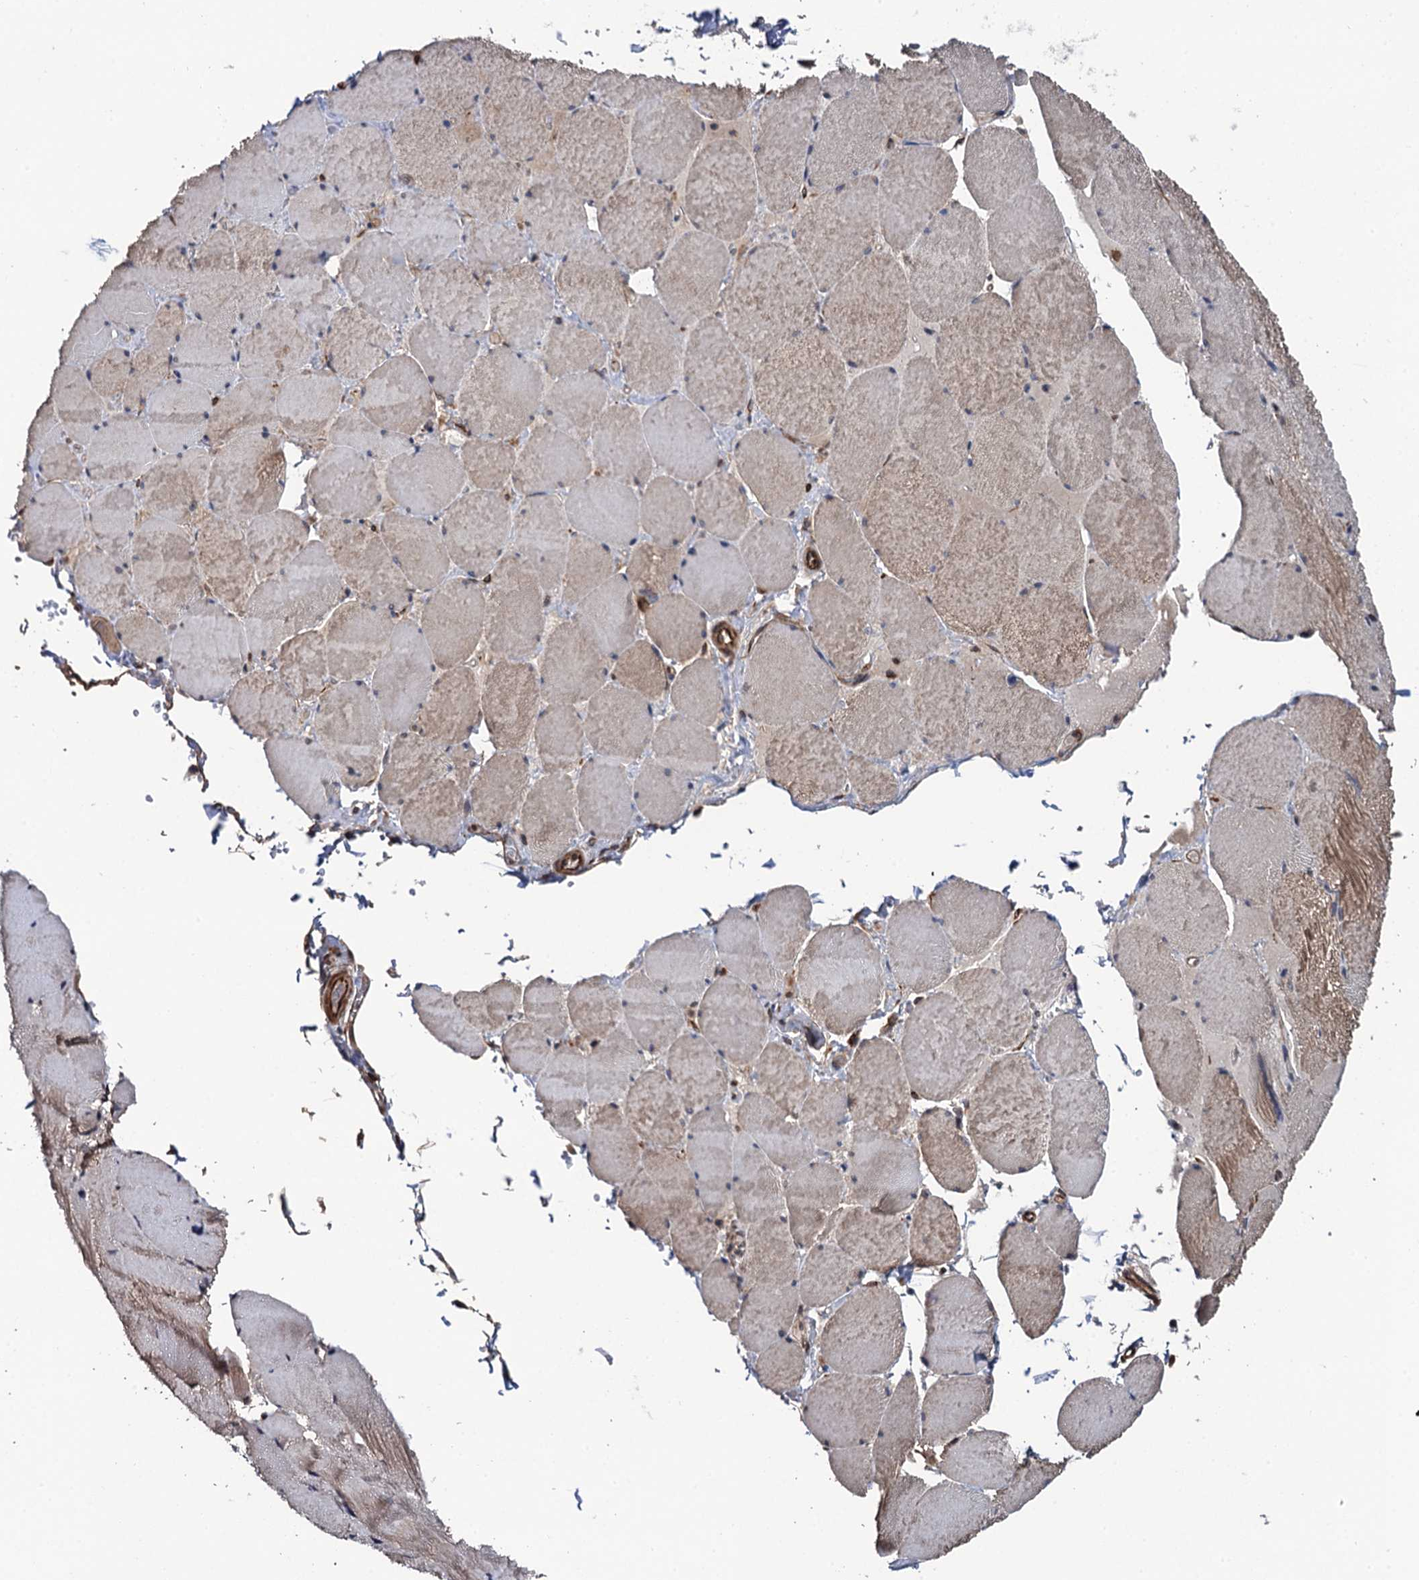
{"staining": {"intensity": "weak", "quantity": ">75%", "location": "cytoplasmic/membranous"}, "tissue": "skeletal muscle", "cell_type": "Myocytes", "image_type": "normal", "snomed": [{"axis": "morphology", "description": "Normal tissue, NOS"}, {"axis": "topography", "description": "Skeletal muscle"}, {"axis": "topography", "description": "Head-Neck"}], "caption": "High-power microscopy captured an immunohistochemistry micrograph of unremarkable skeletal muscle, revealing weak cytoplasmic/membranous staining in about >75% of myocytes.", "gene": "FSIP1", "patient": {"sex": "male", "age": 66}}